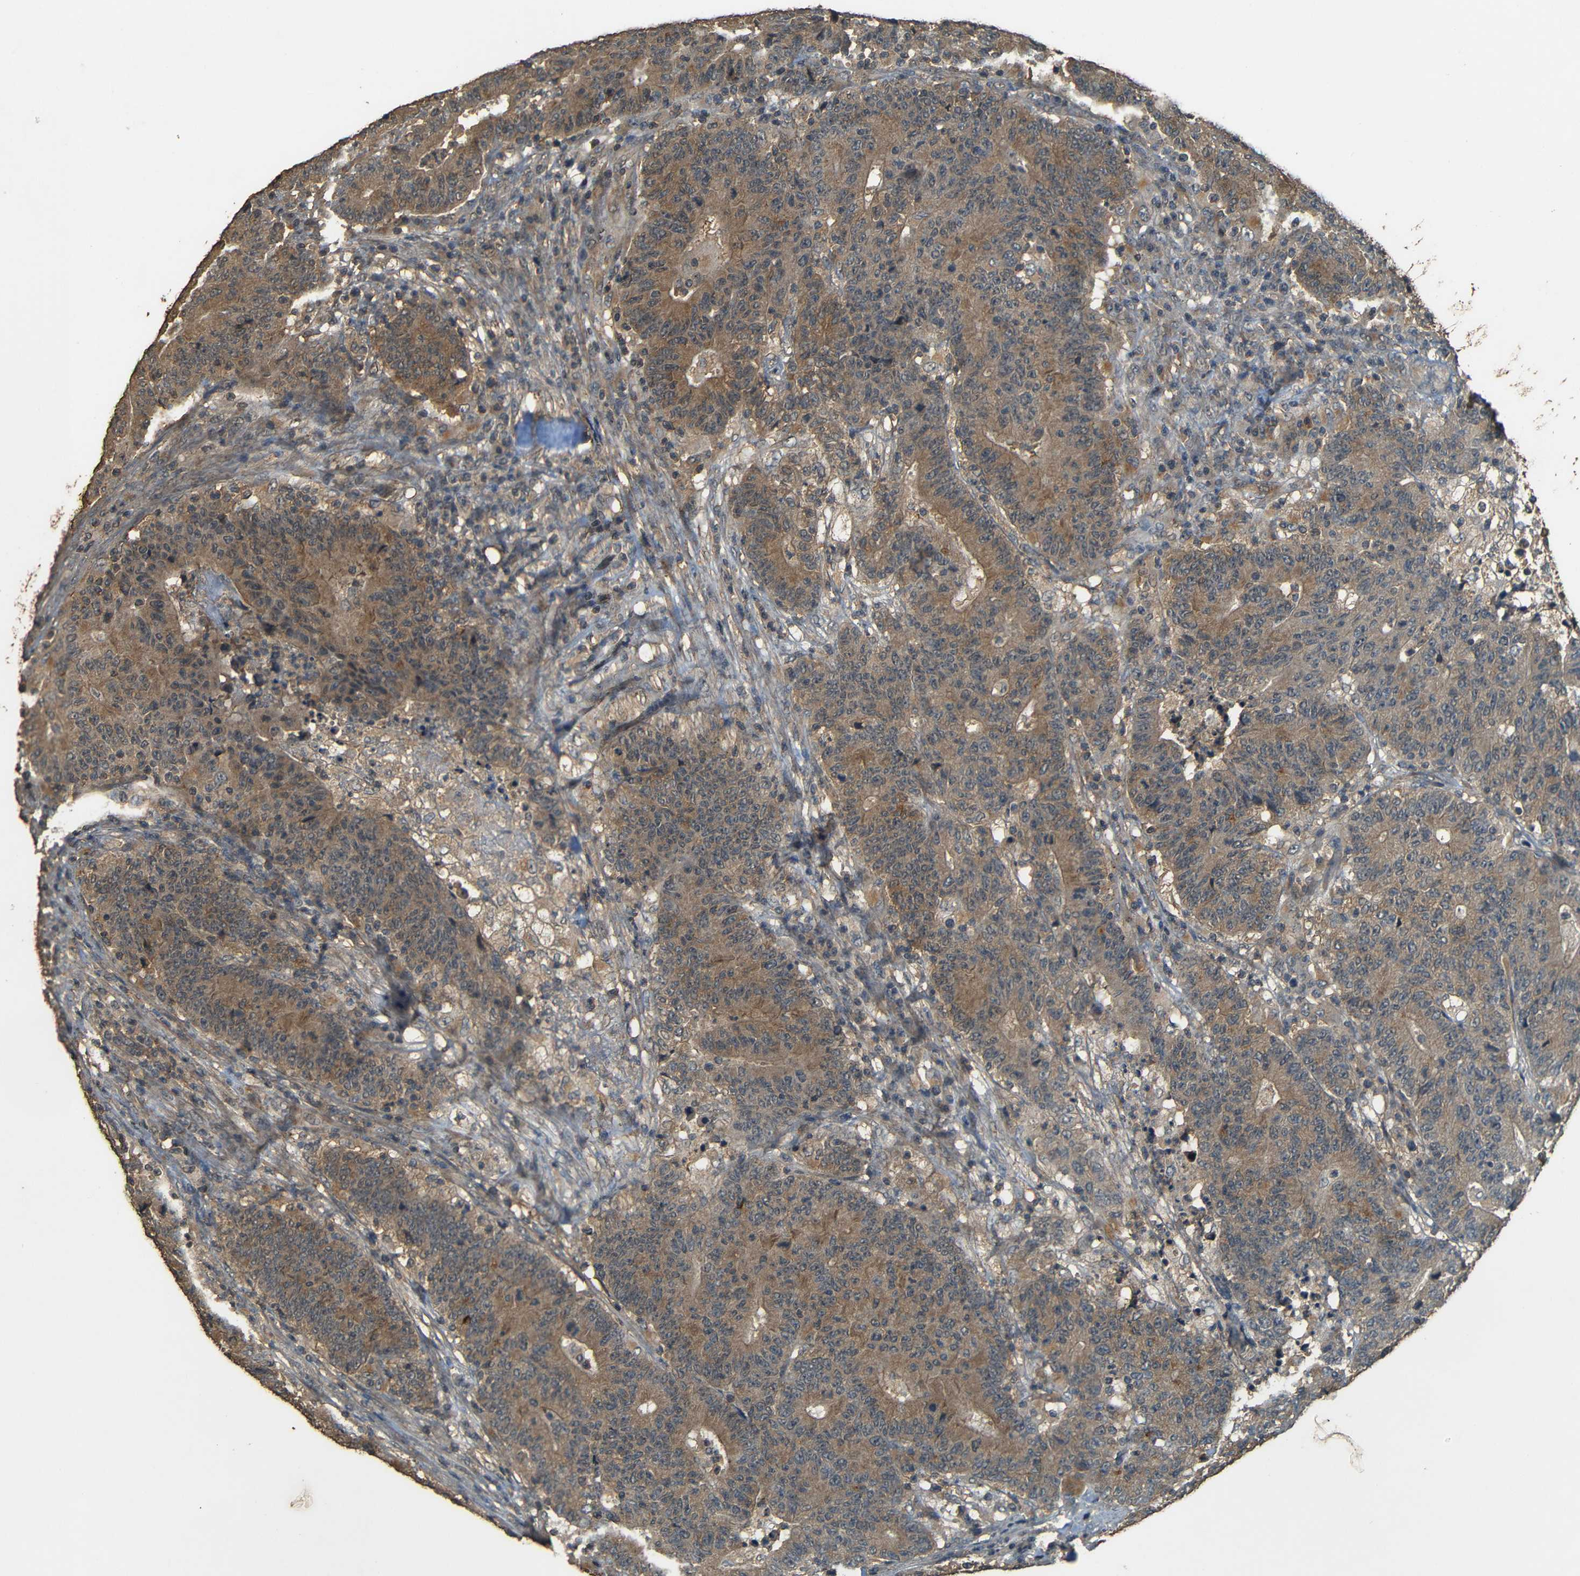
{"staining": {"intensity": "moderate", "quantity": ">75%", "location": "cytoplasmic/membranous"}, "tissue": "colorectal cancer", "cell_type": "Tumor cells", "image_type": "cancer", "snomed": [{"axis": "morphology", "description": "Normal tissue, NOS"}, {"axis": "morphology", "description": "Adenocarcinoma, NOS"}, {"axis": "topography", "description": "Colon"}], "caption": "Immunohistochemistry image of human colorectal adenocarcinoma stained for a protein (brown), which reveals medium levels of moderate cytoplasmic/membranous expression in about >75% of tumor cells.", "gene": "PDE5A", "patient": {"sex": "female", "age": 75}}